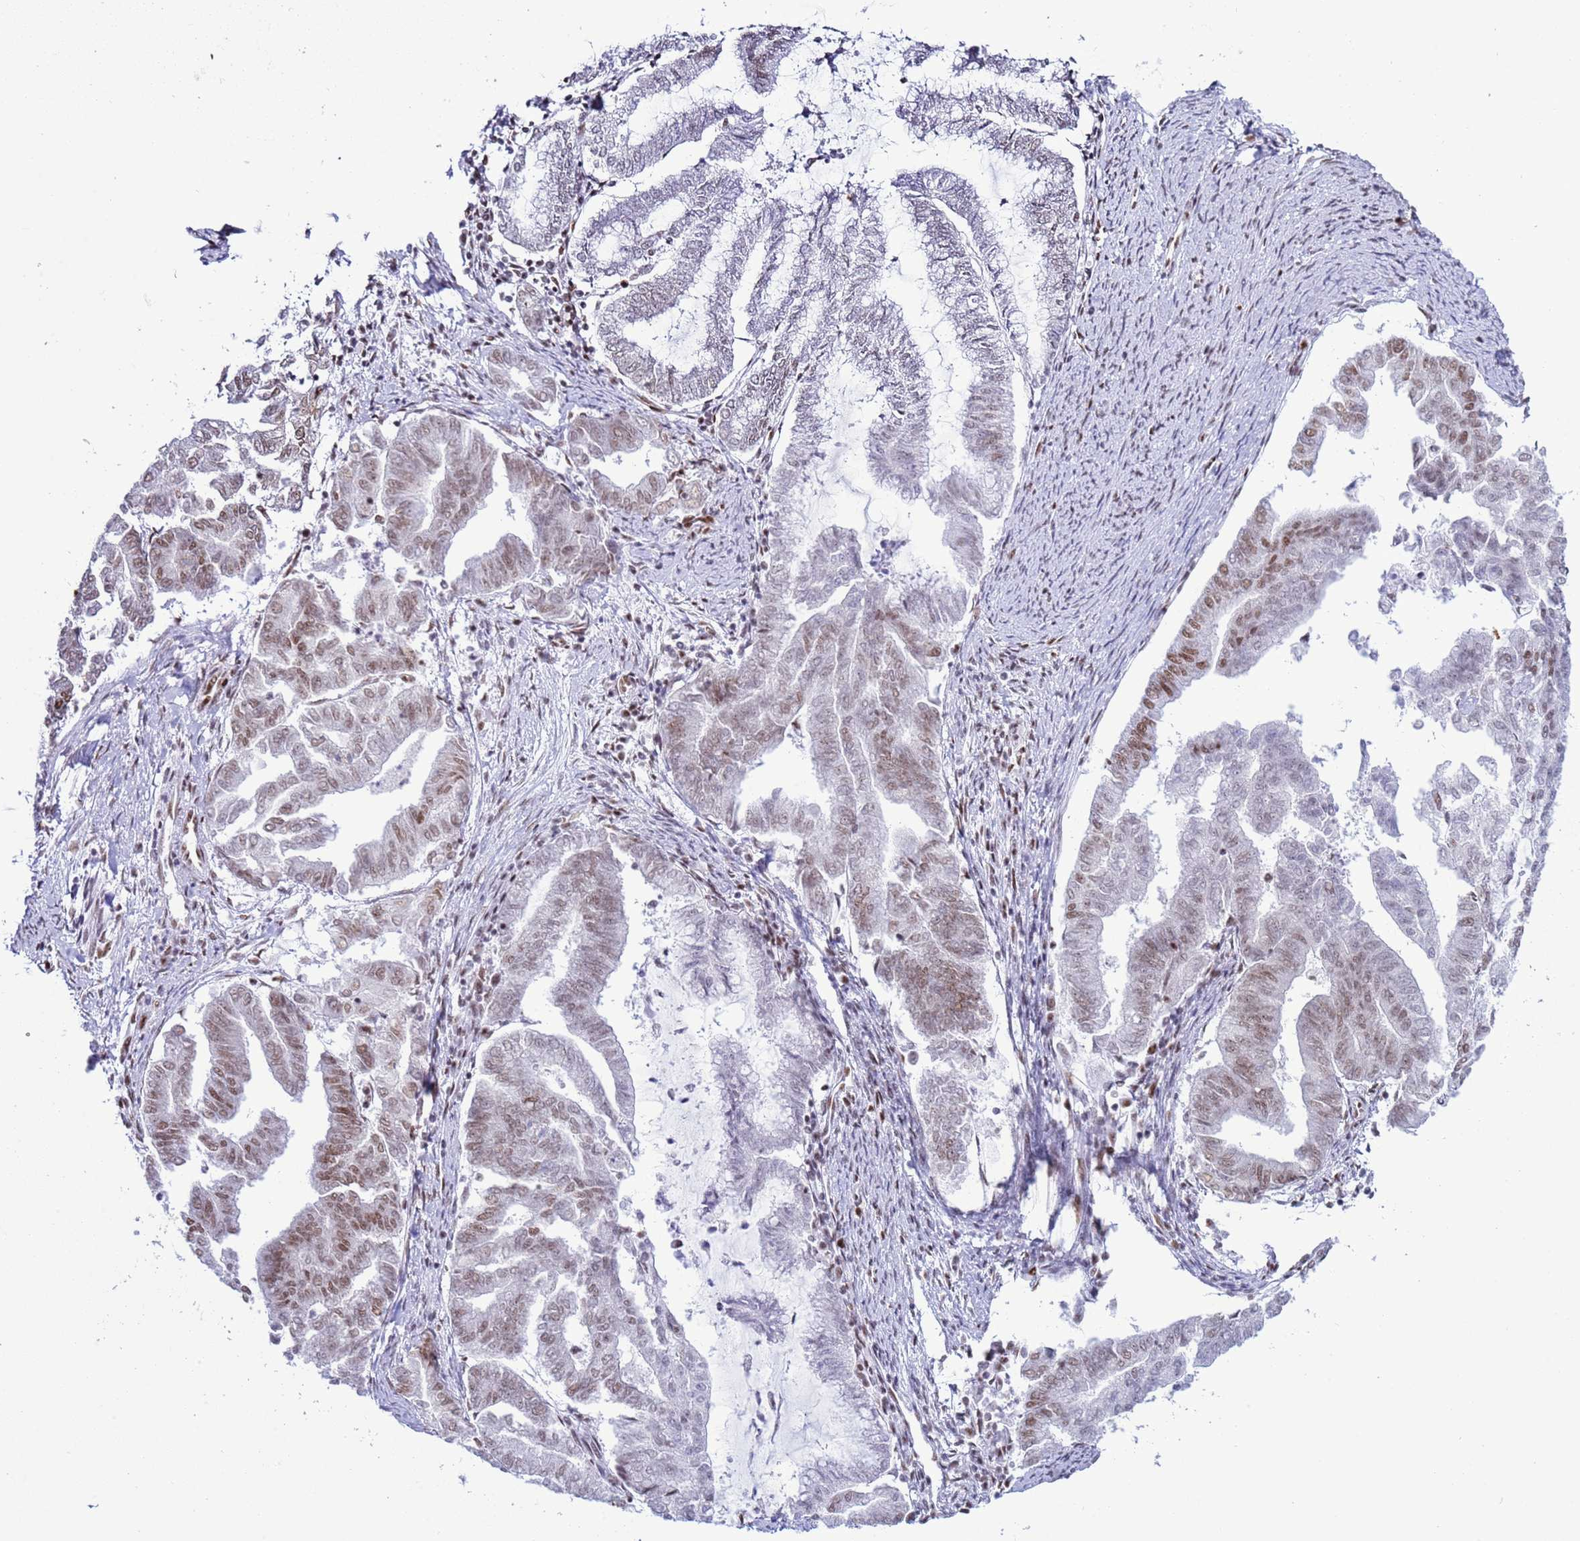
{"staining": {"intensity": "weak", "quantity": "<25%", "location": "nuclear"}, "tissue": "endometrial cancer", "cell_type": "Tumor cells", "image_type": "cancer", "snomed": [{"axis": "morphology", "description": "Adenocarcinoma, NOS"}, {"axis": "topography", "description": "Endometrium"}], "caption": "This is an IHC histopathology image of endometrial adenocarcinoma. There is no staining in tumor cells.", "gene": "RALY", "patient": {"sex": "female", "age": 79}}